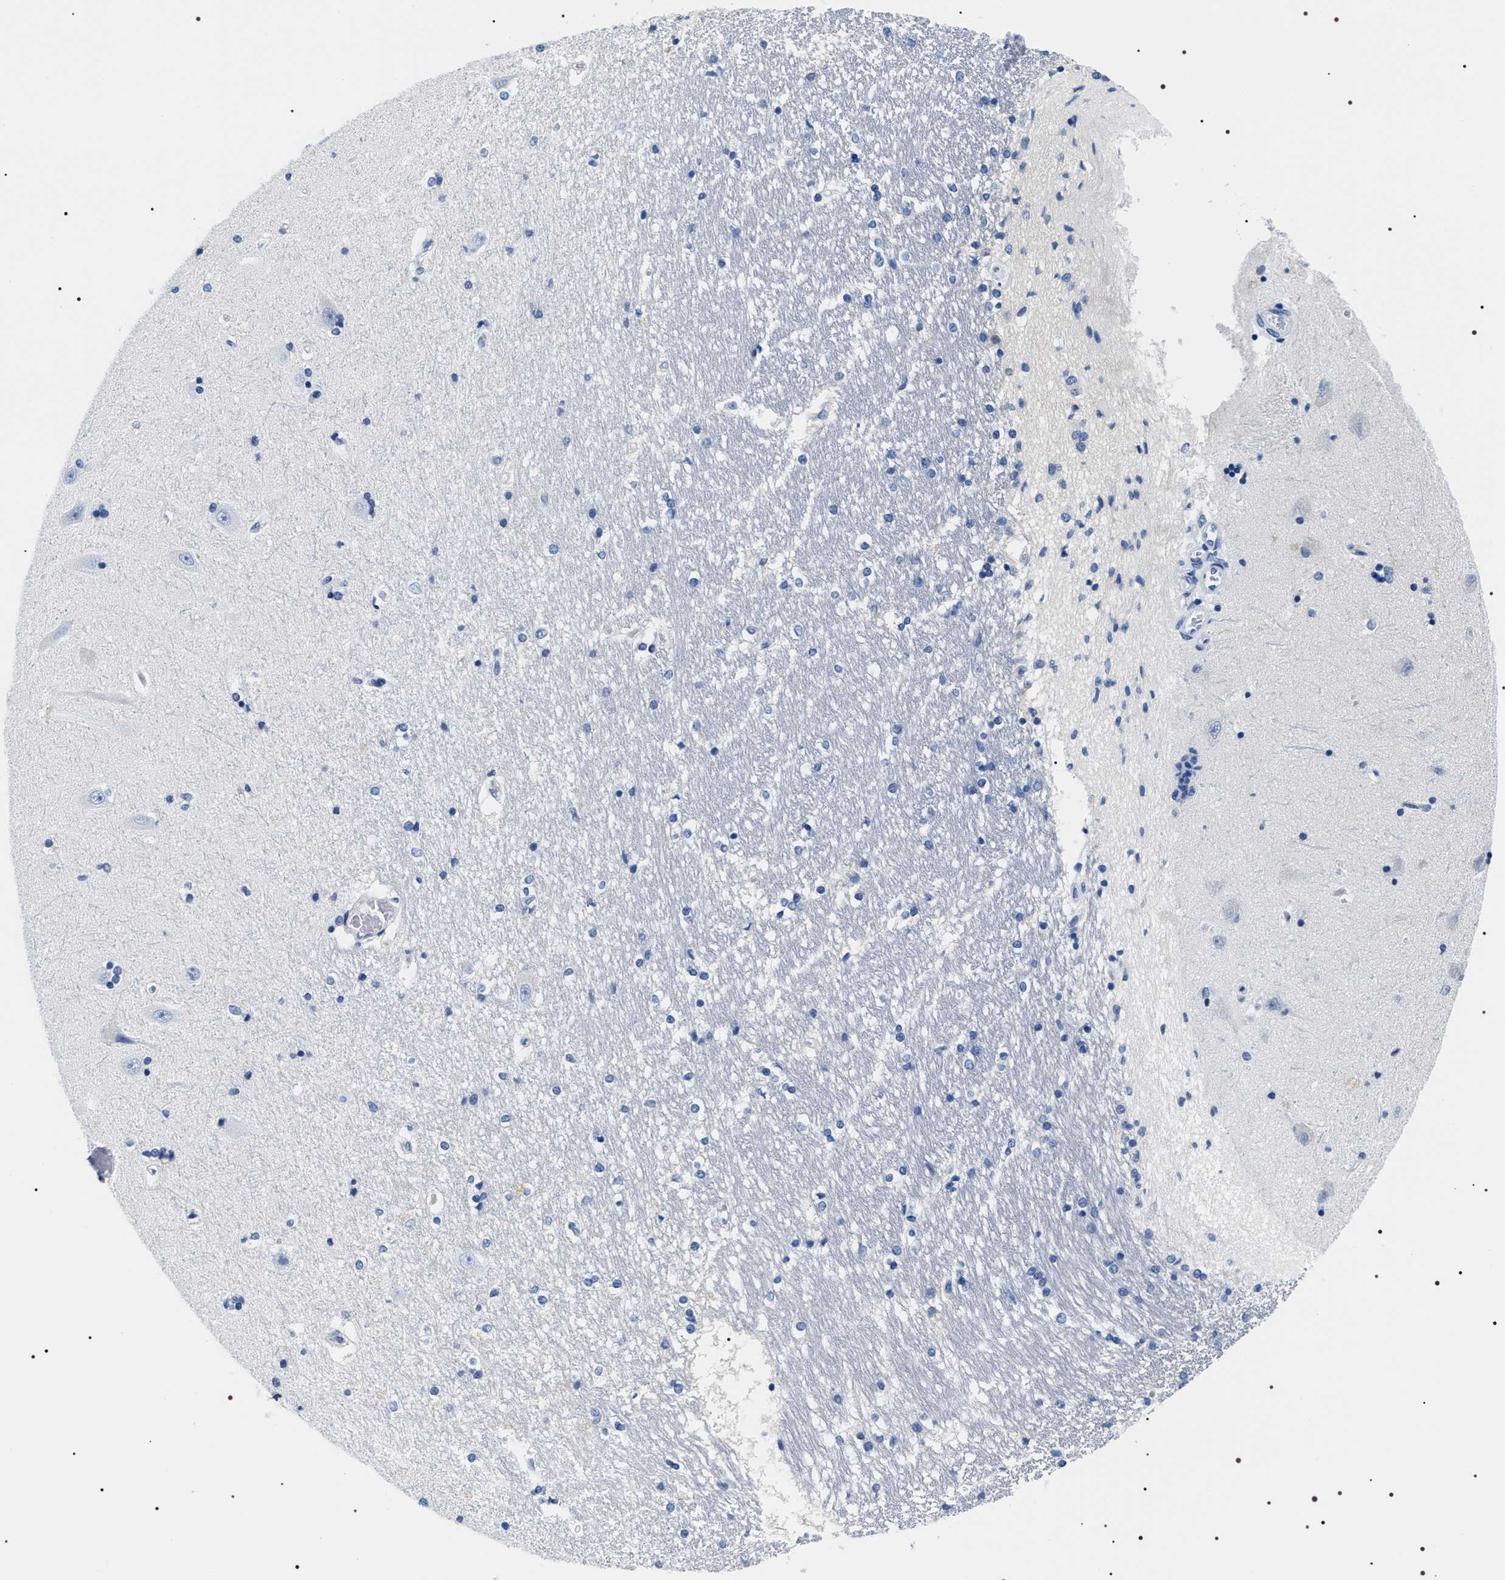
{"staining": {"intensity": "negative", "quantity": "none", "location": "none"}, "tissue": "hippocampus", "cell_type": "Glial cells", "image_type": "normal", "snomed": [{"axis": "morphology", "description": "Normal tissue, NOS"}, {"axis": "topography", "description": "Hippocampus"}], "caption": "Photomicrograph shows no protein positivity in glial cells of unremarkable hippocampus. (DAB (3,3'-diaminobenzidine) immunohistochemistry with hematoxylin counter stain).", "gene": "ADH4", "patient": {"sex": "male", "age": 45}}